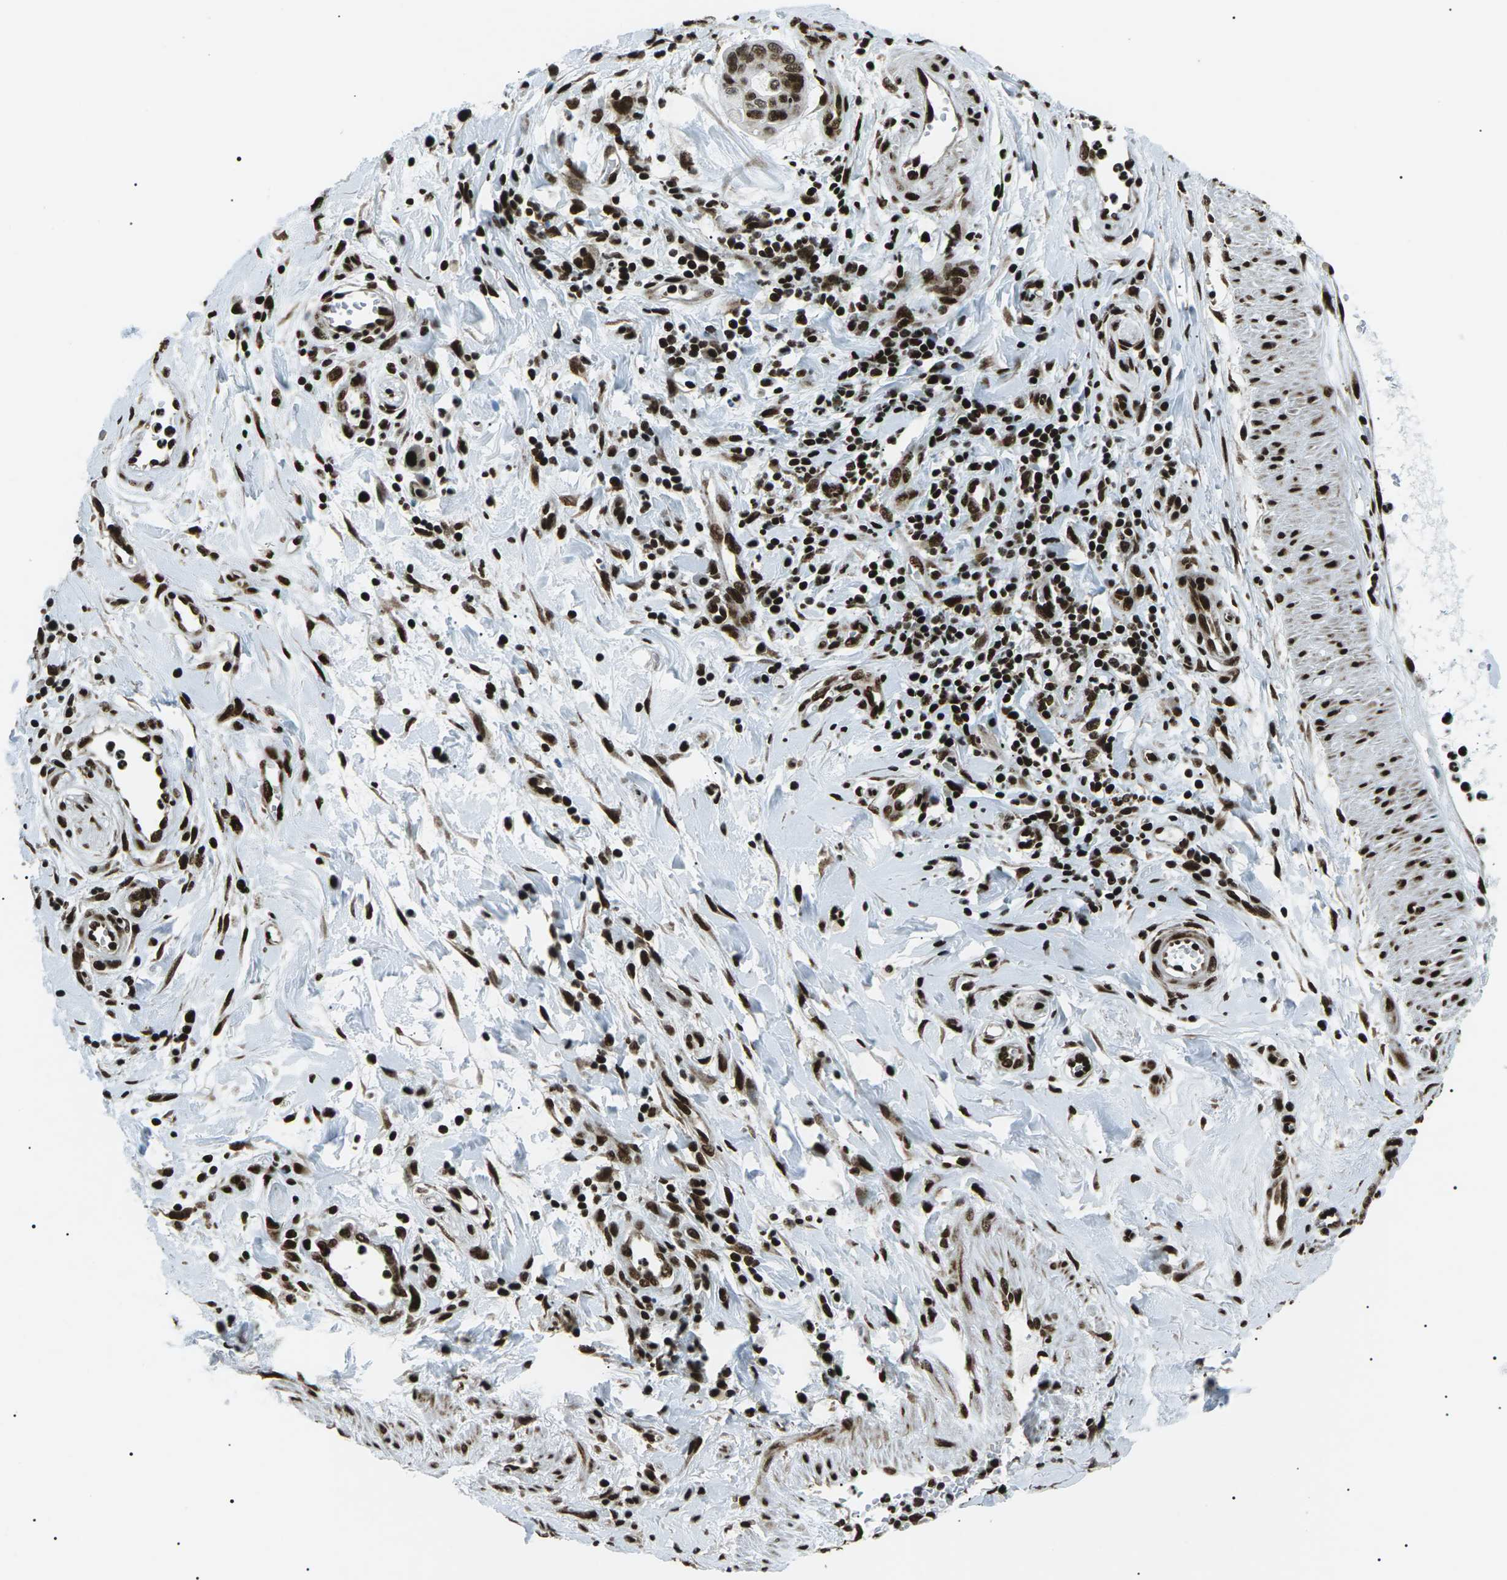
{"staining": {"intensity": "strong", "quantity": ">75%", "location": "nuclear"}, "tissue": "pancreatic cancer", "cell_type": "Tumor cells", "image_type": "cancer", "snomed": [{"axis": "morphology", "description": "Adenocarcinoma, NOS"}, {"axis": "topography", "description": "Pancreas"}], "caption": "Human pancreatic cancer stained for a protein (brown) demonstrates strong nuclear positive positivity in about >75% of tumor cells.", "gene": "HNRNPK", "patient": {"sex": "female", "age": 75}}